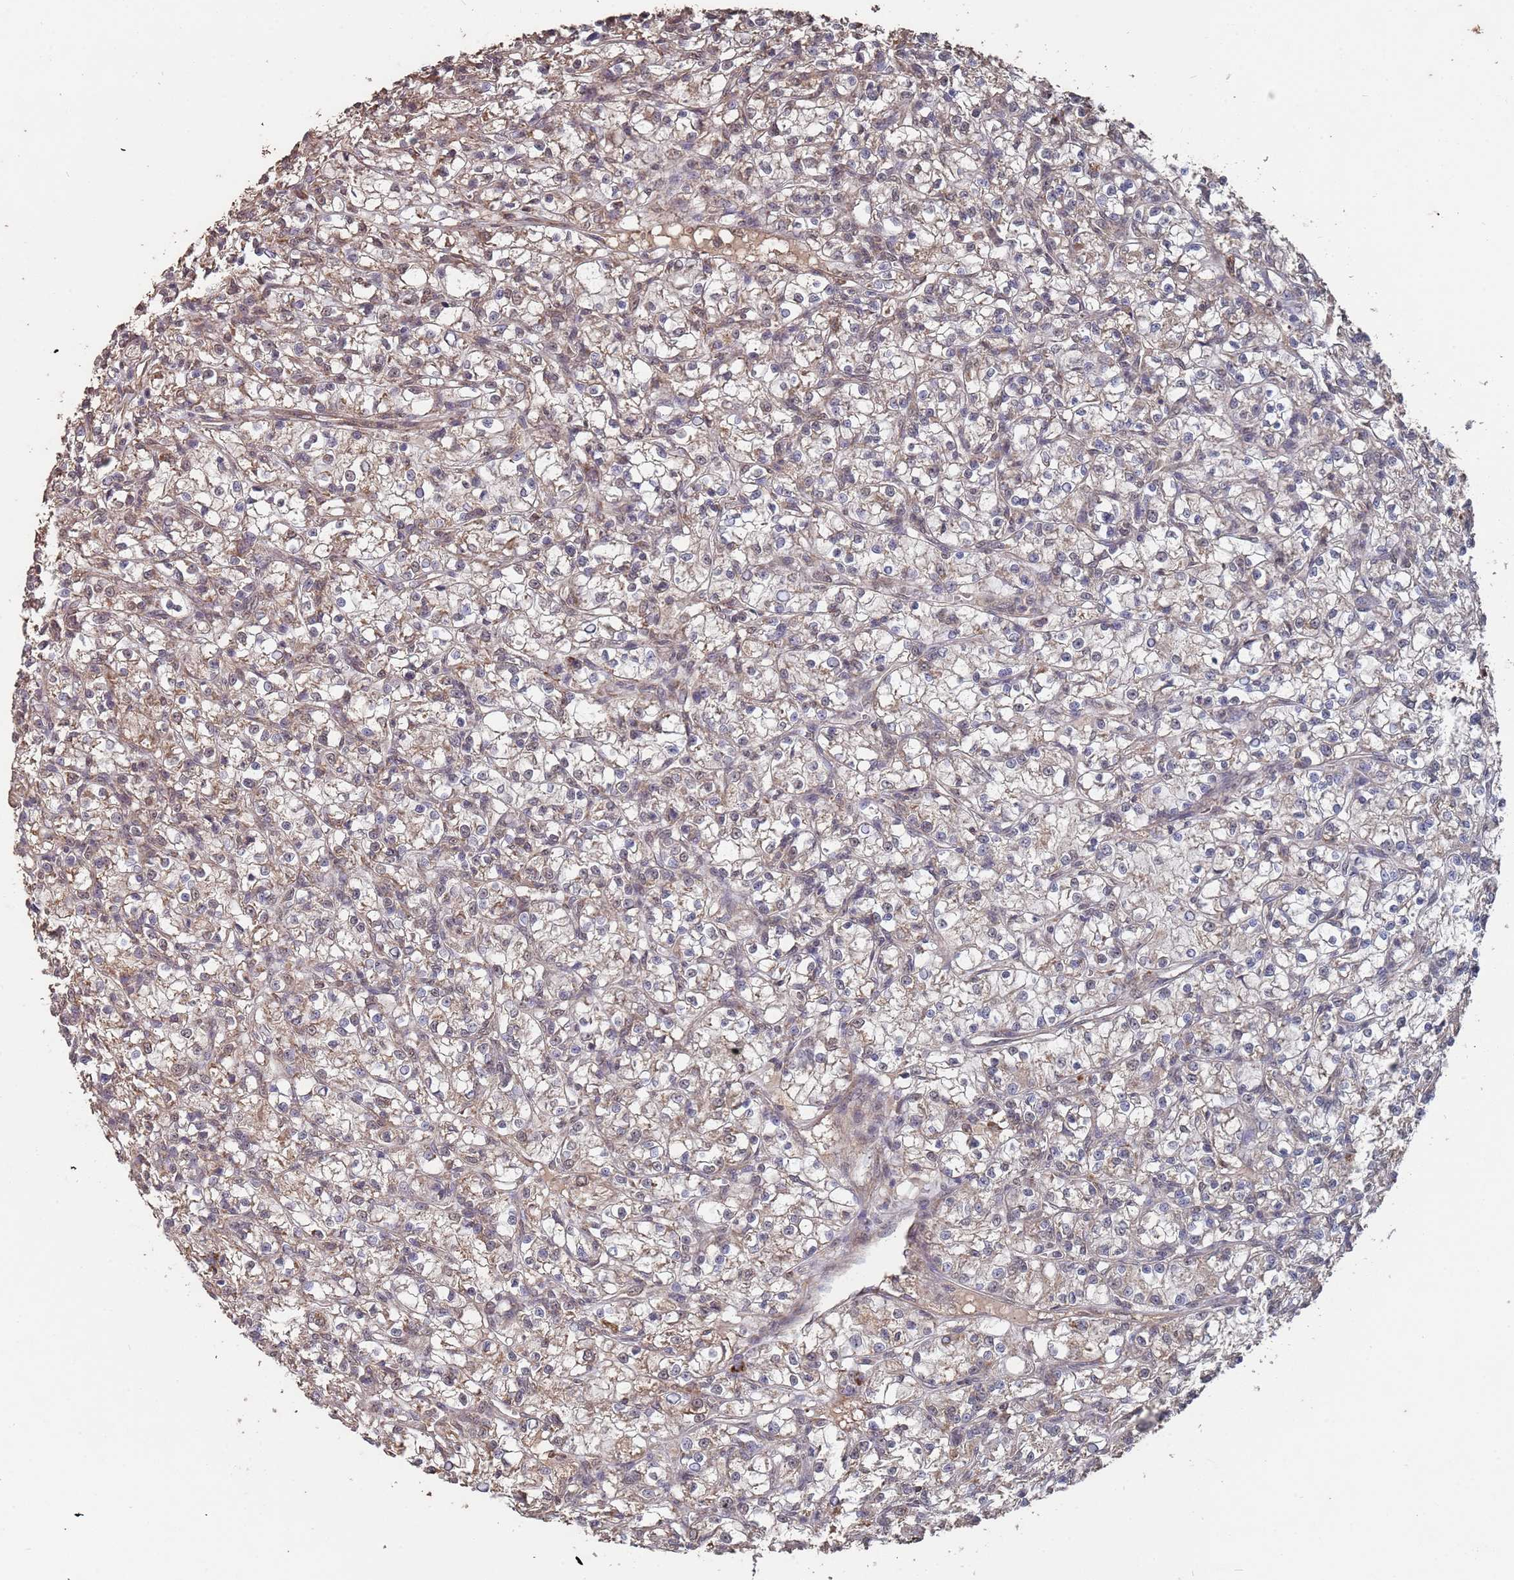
{"staining": {"intensity": "weak", "quantity": "25%-75%", "location": "cytoplasmic/membranous"}, "tissue": "renal cancer", "cell_type": "Tumor cells", "image_type": "cancer", "snomed": [{"axis": "morphology", "description": "Adenocarcinoma, NOS"}, {"axis": "topography", "description": "Kidney"}], "caption": "Immunohistochemistry (IHC) of renal cancer (adenocarcinoma) displays low levels of weak cytoplasmic/membranous expression in approximately 25%-75% of tumor cells.", "gene": "PRORP", "patient": {"sex": "female", "age": 59}}